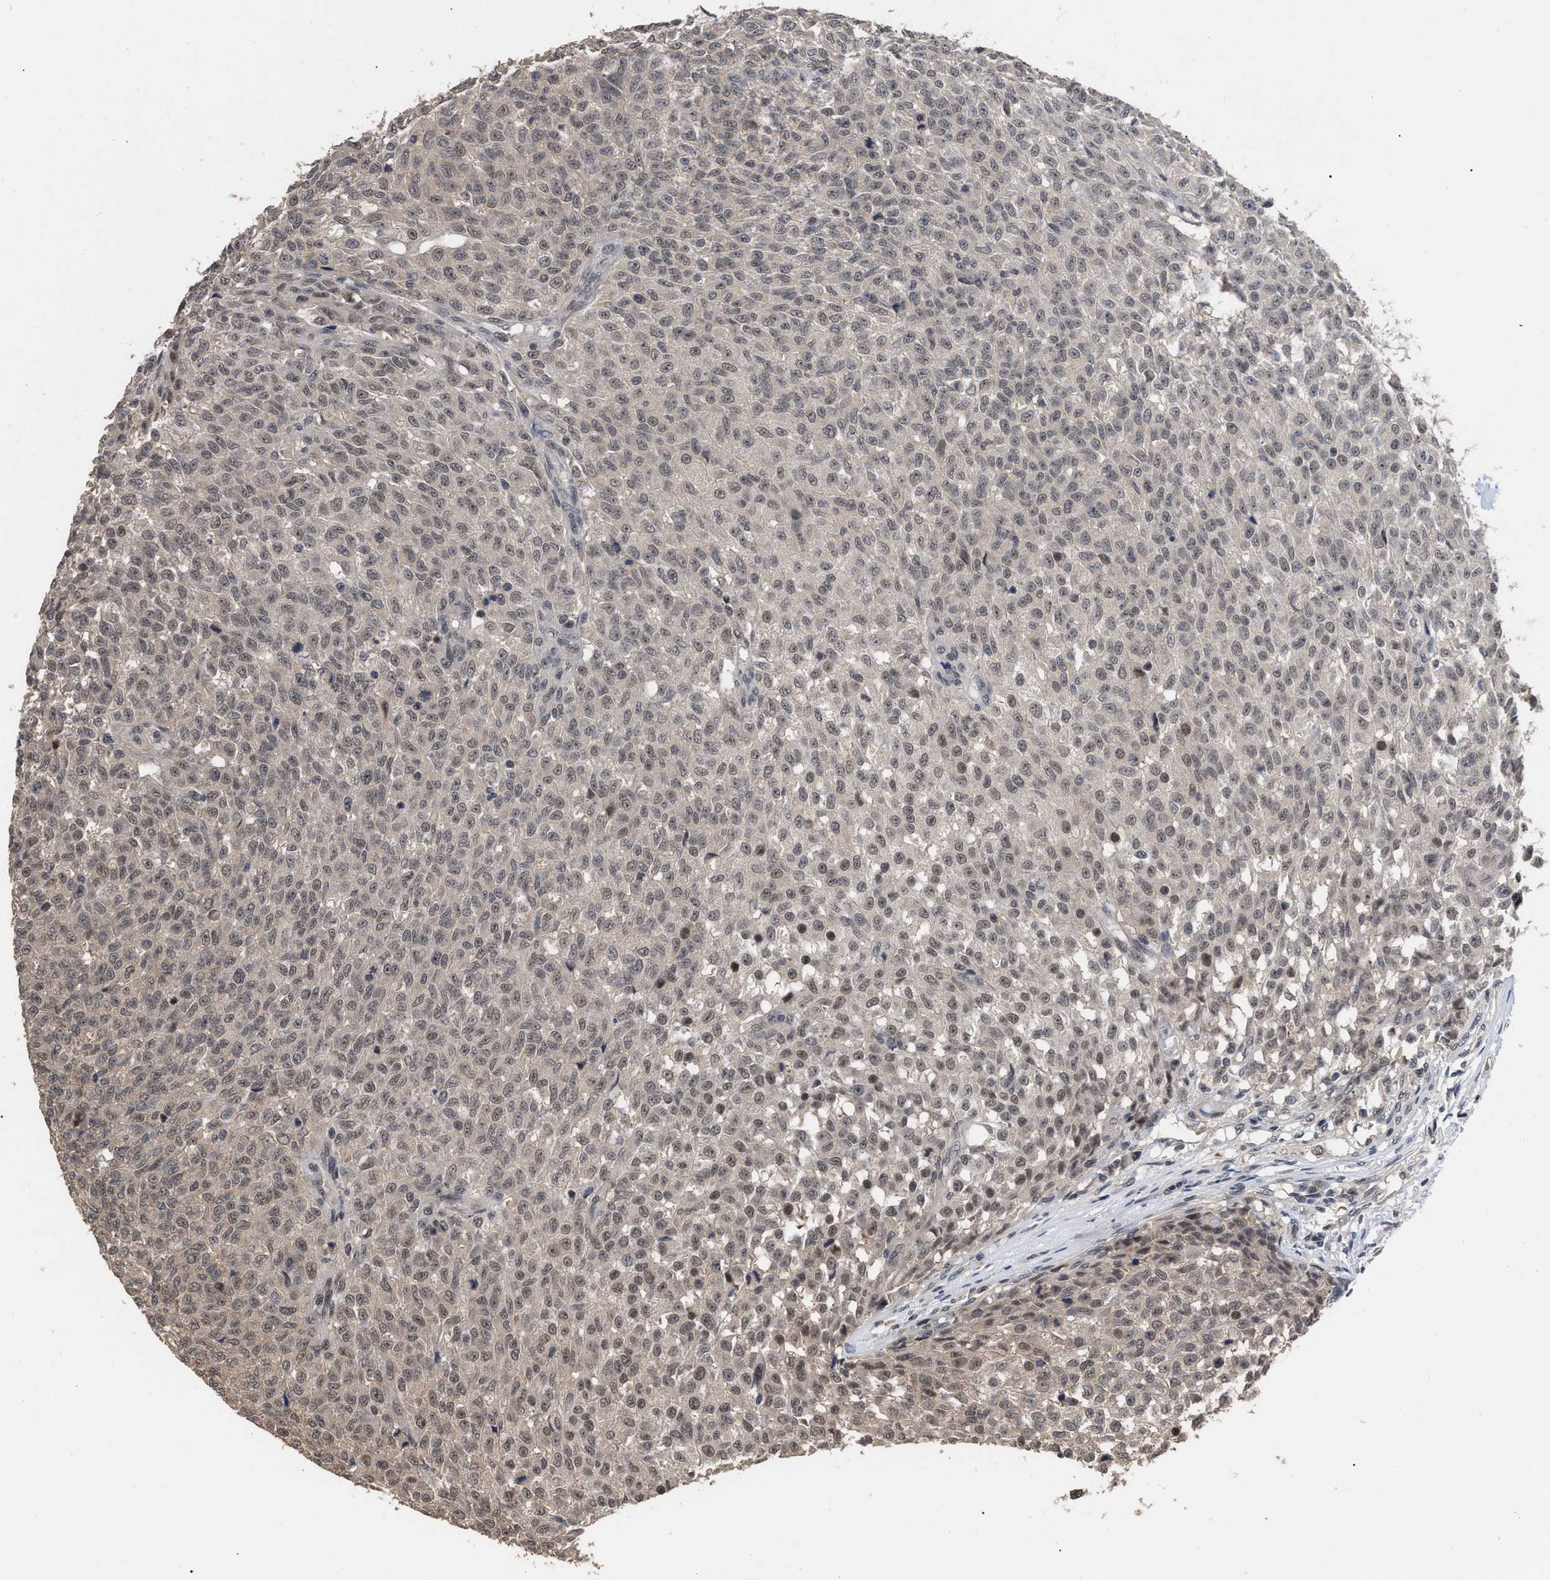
{"staining": {"intensity": "weak", "quantity": ">75%", "location": "cytoplasmic/membranous,nuclear"}, "tissue": "testis cancer", "cell_type": "Tumor cells", "image_type": "cancer", "snomed": [{"axis": "morphology", "description": "Seminoma, NOS"}, {"axis": "topography", "description": "Testis"}], "caption": "Protein staining shows weak cytoplasmic/membranous and nuclear staining in about >75% of tumor cells in testis cancer (seminoma).", "gene": "JAZF1", "patient": {"sex": "male", "age": 59}}